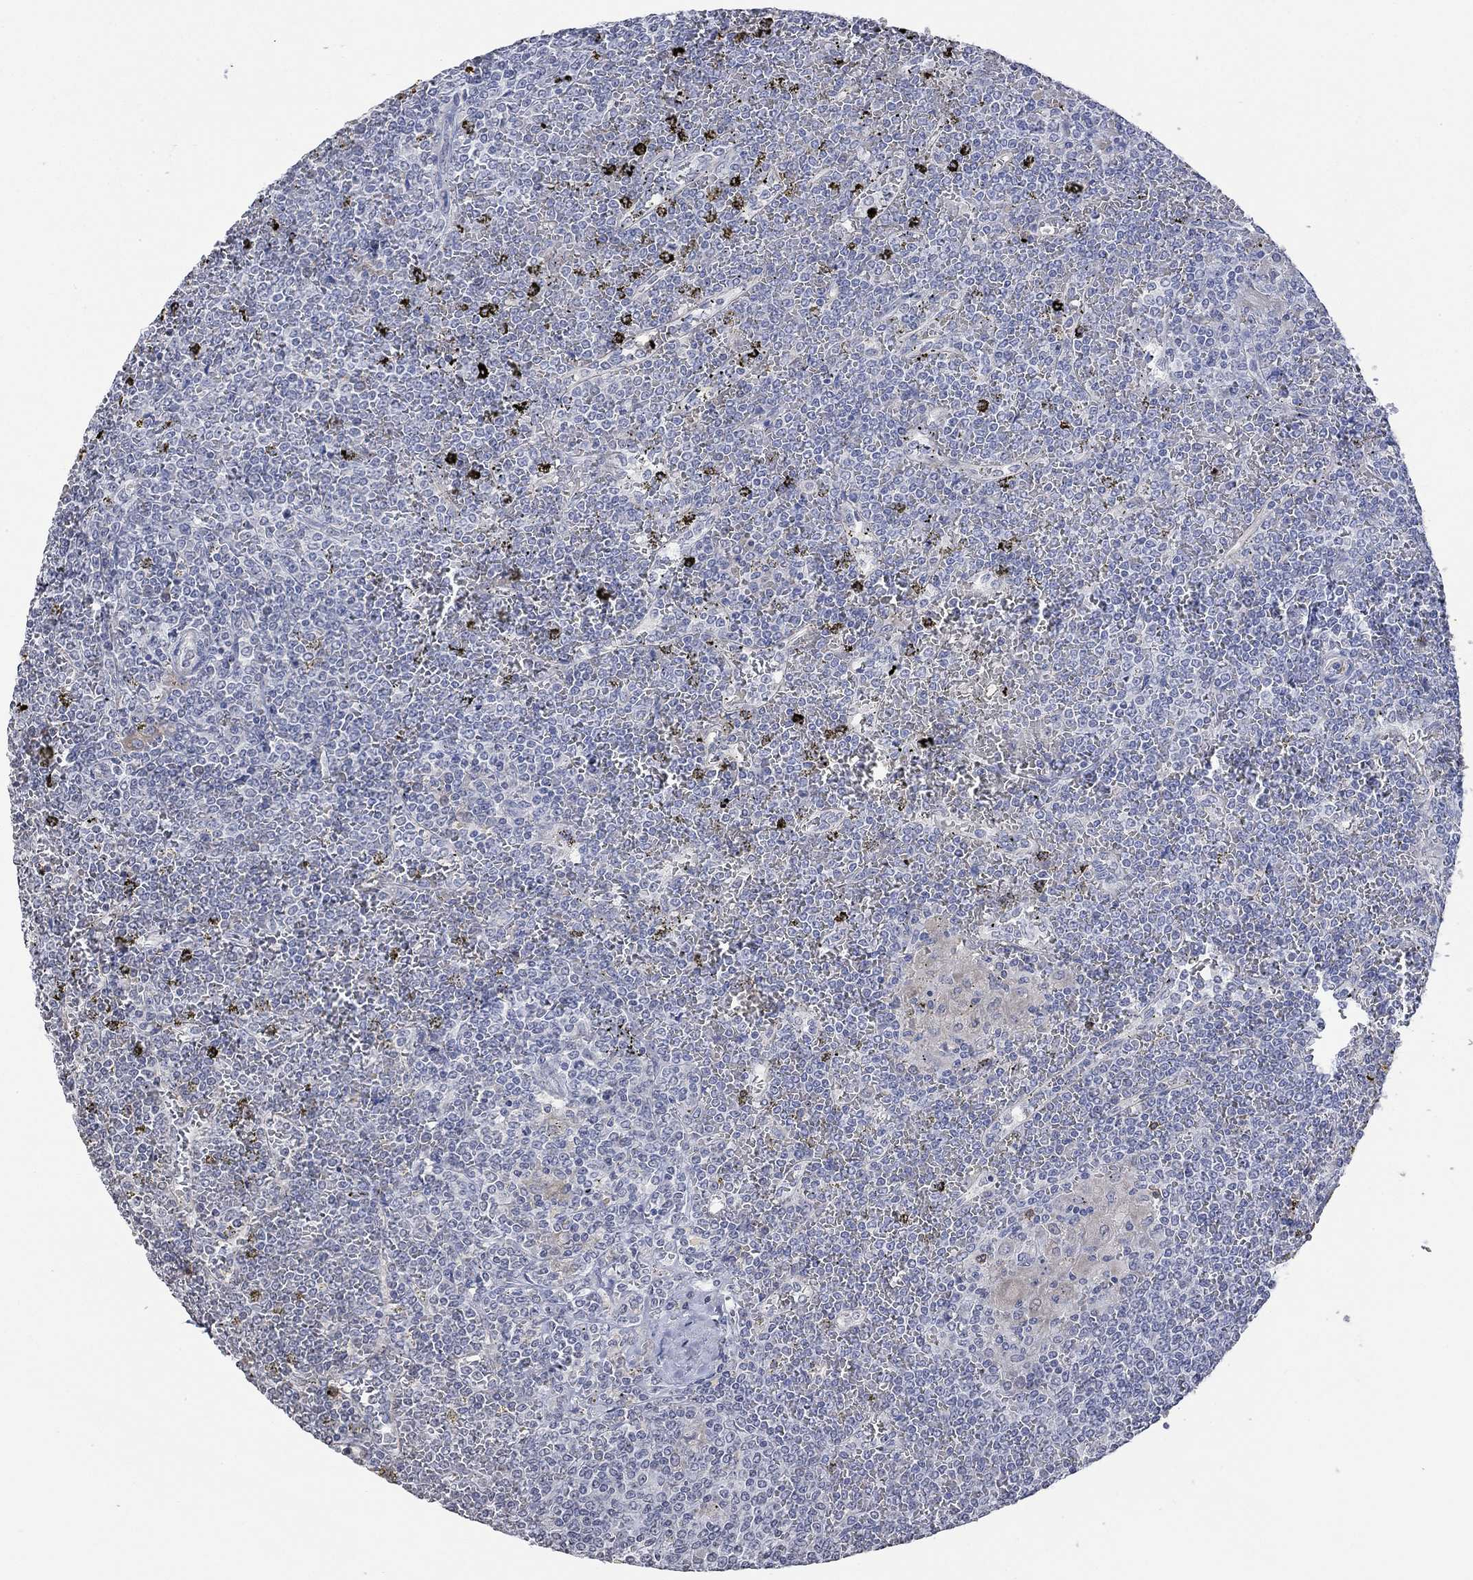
{"staining": {"intensity": "negative", "quantity": "none", "location": "none"}, "tissue": "lymphoma", "cell_type": "Tumor cells", "image_type": "cancer", "snomed": [{"axis": "morphology", "description": "Malignant lymphoma, non-Hodgkin's type, Low grade"}, {"axis": "topography", "description": "Spleen"}], "caption": "DAB immunohistochemical staining of malignant lymphoma, non-Hodgkin's type (low-grade) exhibits no significant positivity in tumor cells.", "gene": "TMEM255A", "patient": {"sex": "female", "age": 19}}